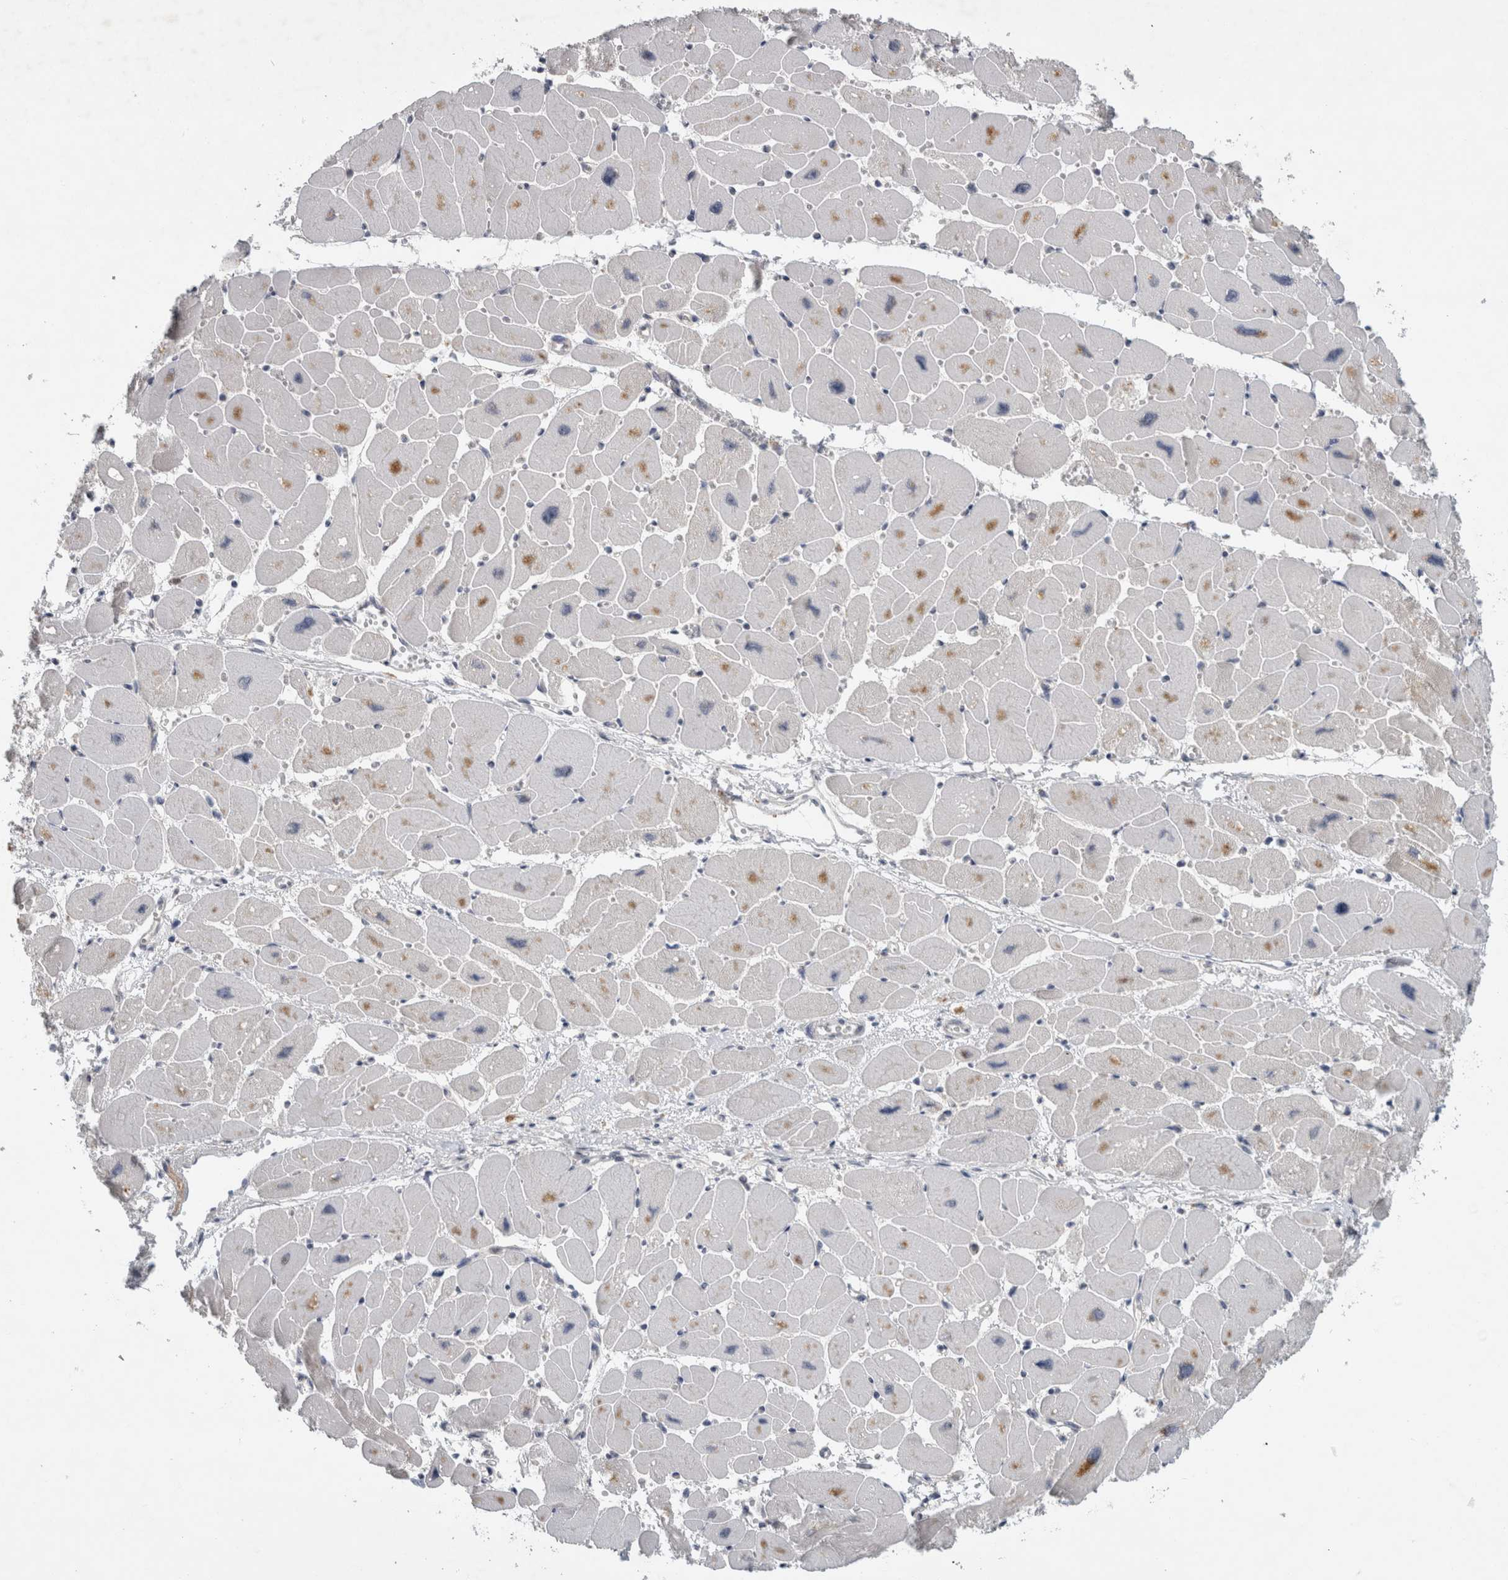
{"staining": {"intensity": "weak", "quantity": "25%-75%", "location": "cytoplasmic/membranous"}, "tissue": "heart muscle", "cell_type": "Cardiomyocytes", "image_type": "normal", "snomed": [{"axis": "morphology", "description": "Normal tissue, NOS"}, {"axis": "topography", "description": "Heart"}], "caption": "A low amount of weak cytoplasmic/membranous expression is appreciated in about 25%-75% of cardiomyocytes in benign heart muscle.", "gene": "AASDHPPT", "patient": {"sex": "female", "age": 54}}